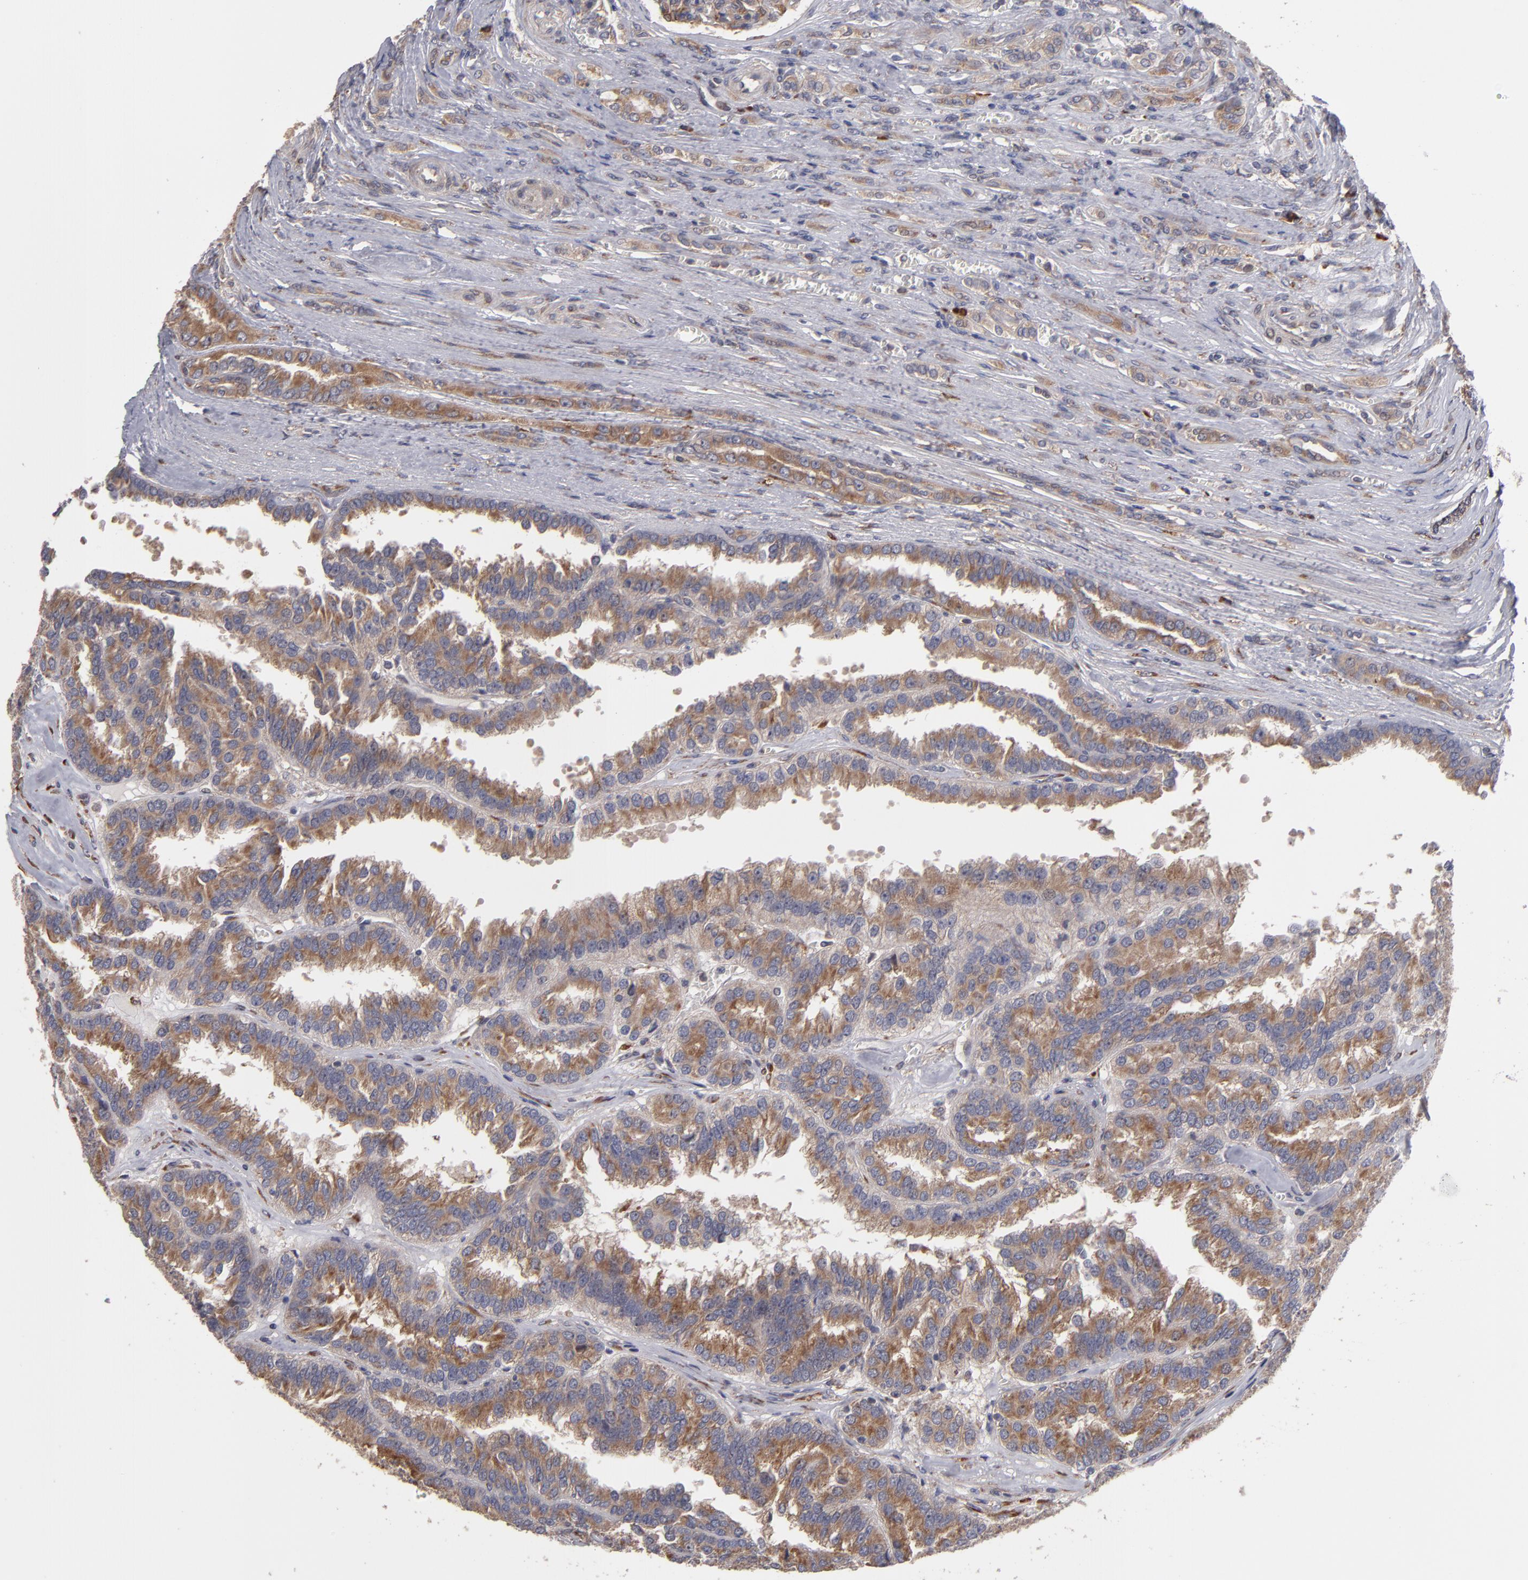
{"staining": {"intensity": "moderate", "quantity": ">75%", "location": "cytoplasmic/membranous"}, "tissue": "renal cancer", "cell_type": "Tumor cells", "image_type": "cancer", "snomed": [{"axis": "morphology", "description": "Adenocarcinoma, NOS"}, {"axis": "topography", "description": "Kidney"}], "caption": "Brown immunohistochemical staining in human renal cancer (adenocarcinoma) exhibits moderate cytoplasmic/membranous expression in approximately >75% of tumor cells.", "gene": "SND1", "patient": {"sex": "male", "age": 46}}